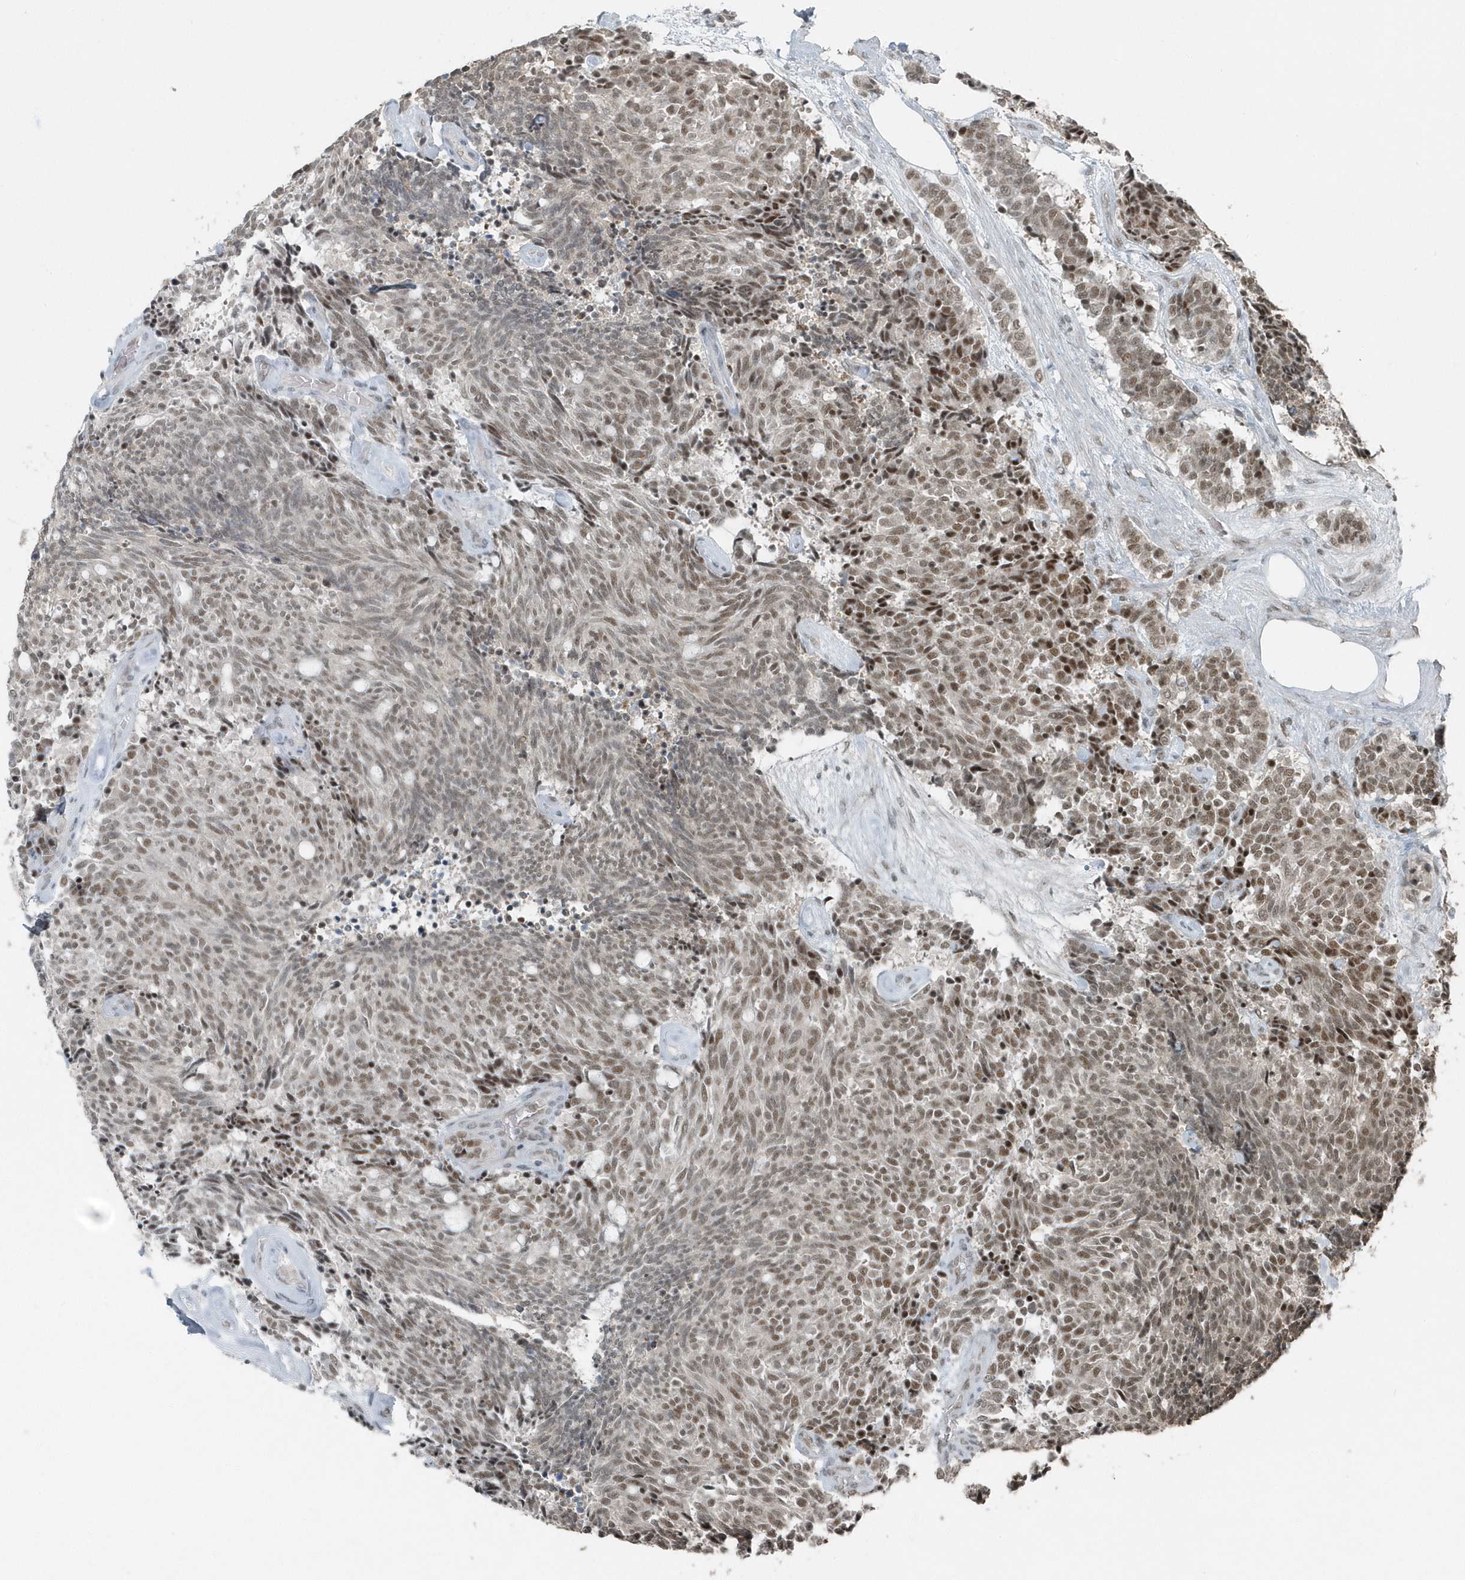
{"staining": {"intensity": "moderate", "quantity": ">75%", "location": "nuclear"}, "tissue": "carcinoid", "cell_type": "Tumor cells", "image_type": "cancer", "snomed": [{"axis": "morphology", "description": "Carcinoid, malignant, NOS"}, {"axis": "topography", "description": "Pancreas"}], "caption": "Protein expression analysis of carcinoid demonstrates moderate nuclear staining in about >75% of tumor cells.", "gene": "YTHDC1", "patient": {"sex": "female", "age": 54}}